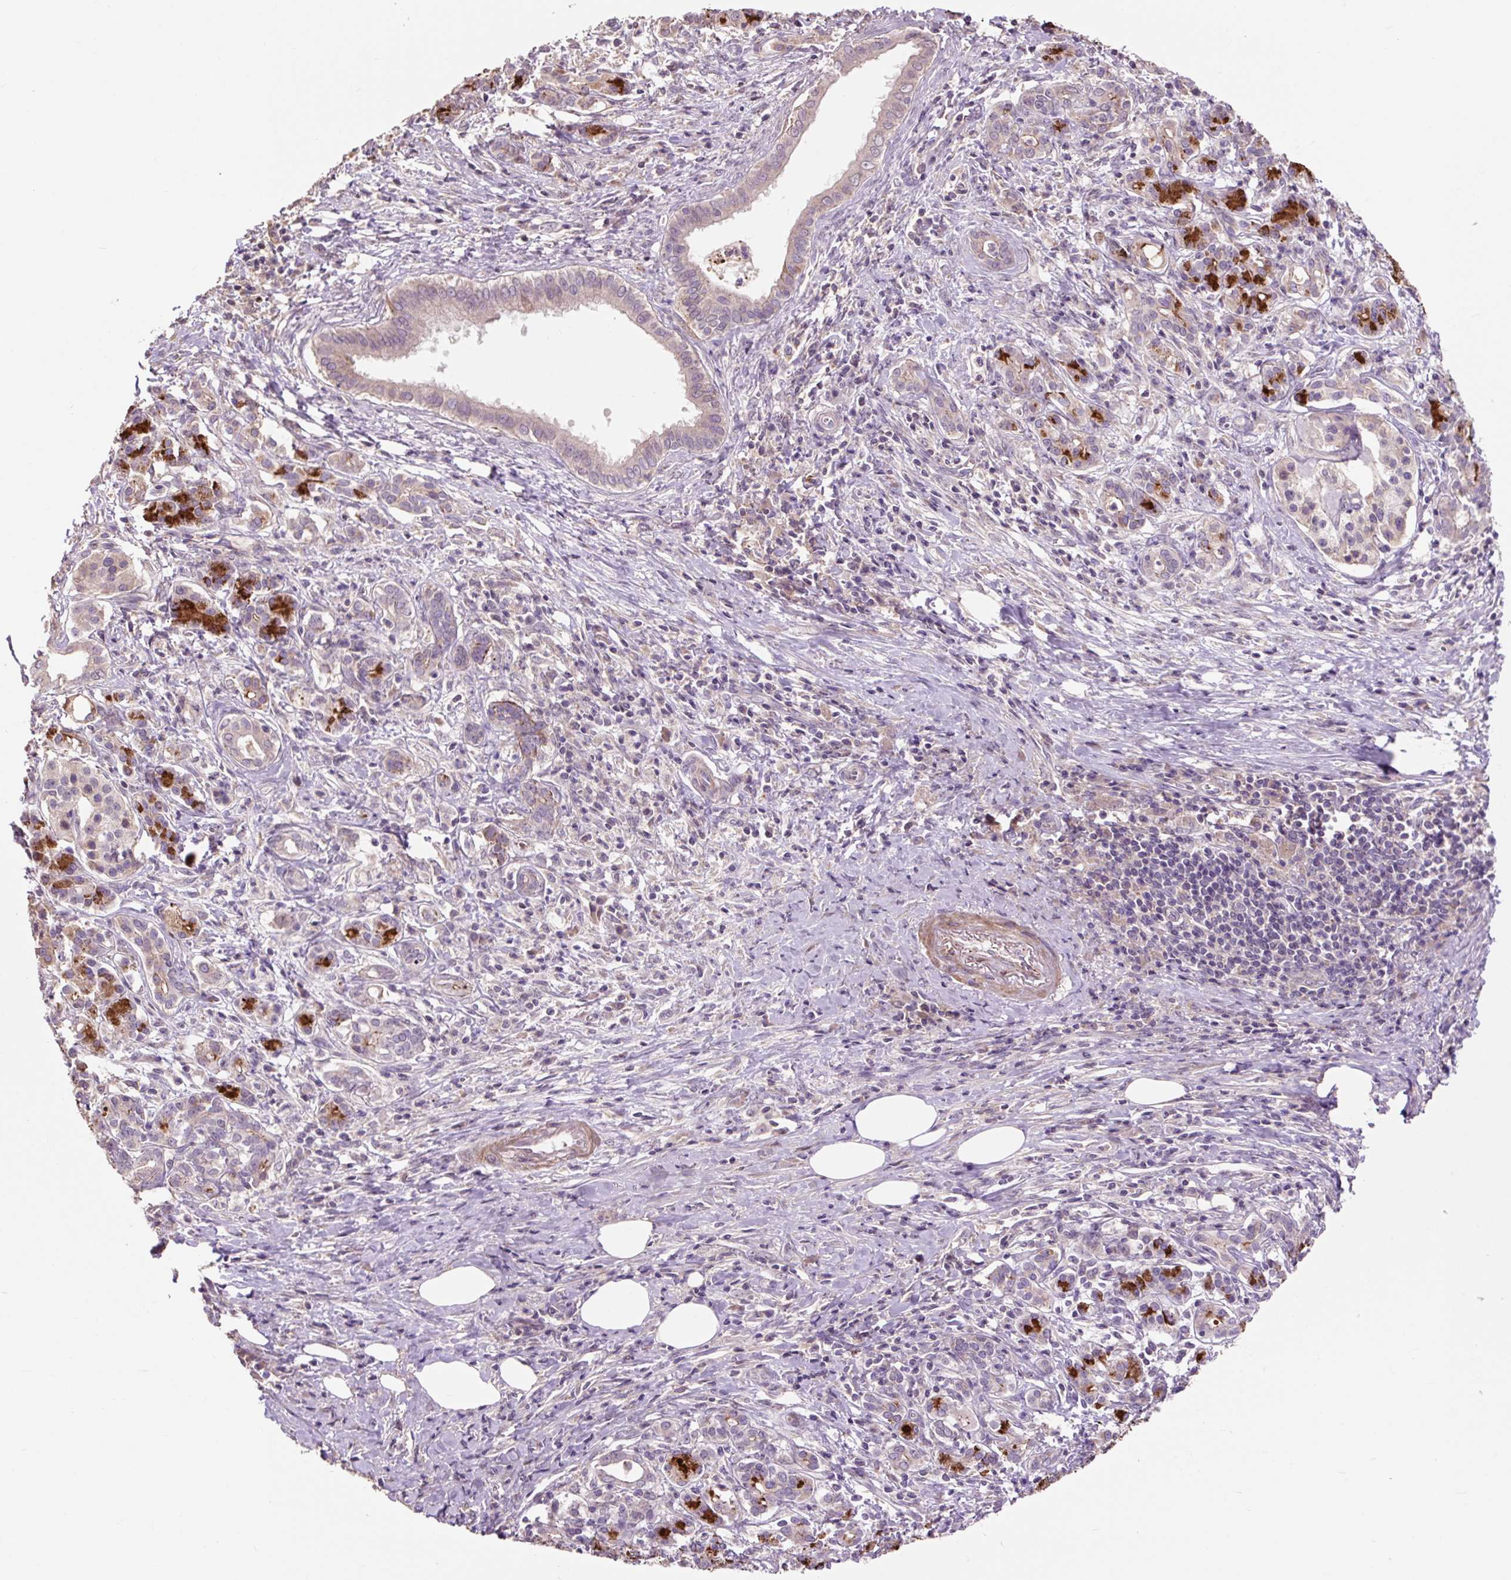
{"staining": {"intensity": "negative", "quantity": "none", "location": "none"}, "tissue": "pancreatic cancer", "cell_type": "Tumor cells", "image_type": "cancer", "snomed": [{"axis": "morphology", "description": "Adenocarcinoma, NOS"}, {"axis": "topography", "description": "Pancreas"}], "caption": "An immunohistochemistry (IHC) image of pancreatic adenocarcinoma is shown. There is no staining in tumor cells of pancreatic adenocarcinoma. (Brightfield microscopy of DAB (3,3'-diaminobenzidine) immunohistochemistry at high magnification).", "gene": "PRIMPOL", "patient": {"sex": "male", "age": 63}}